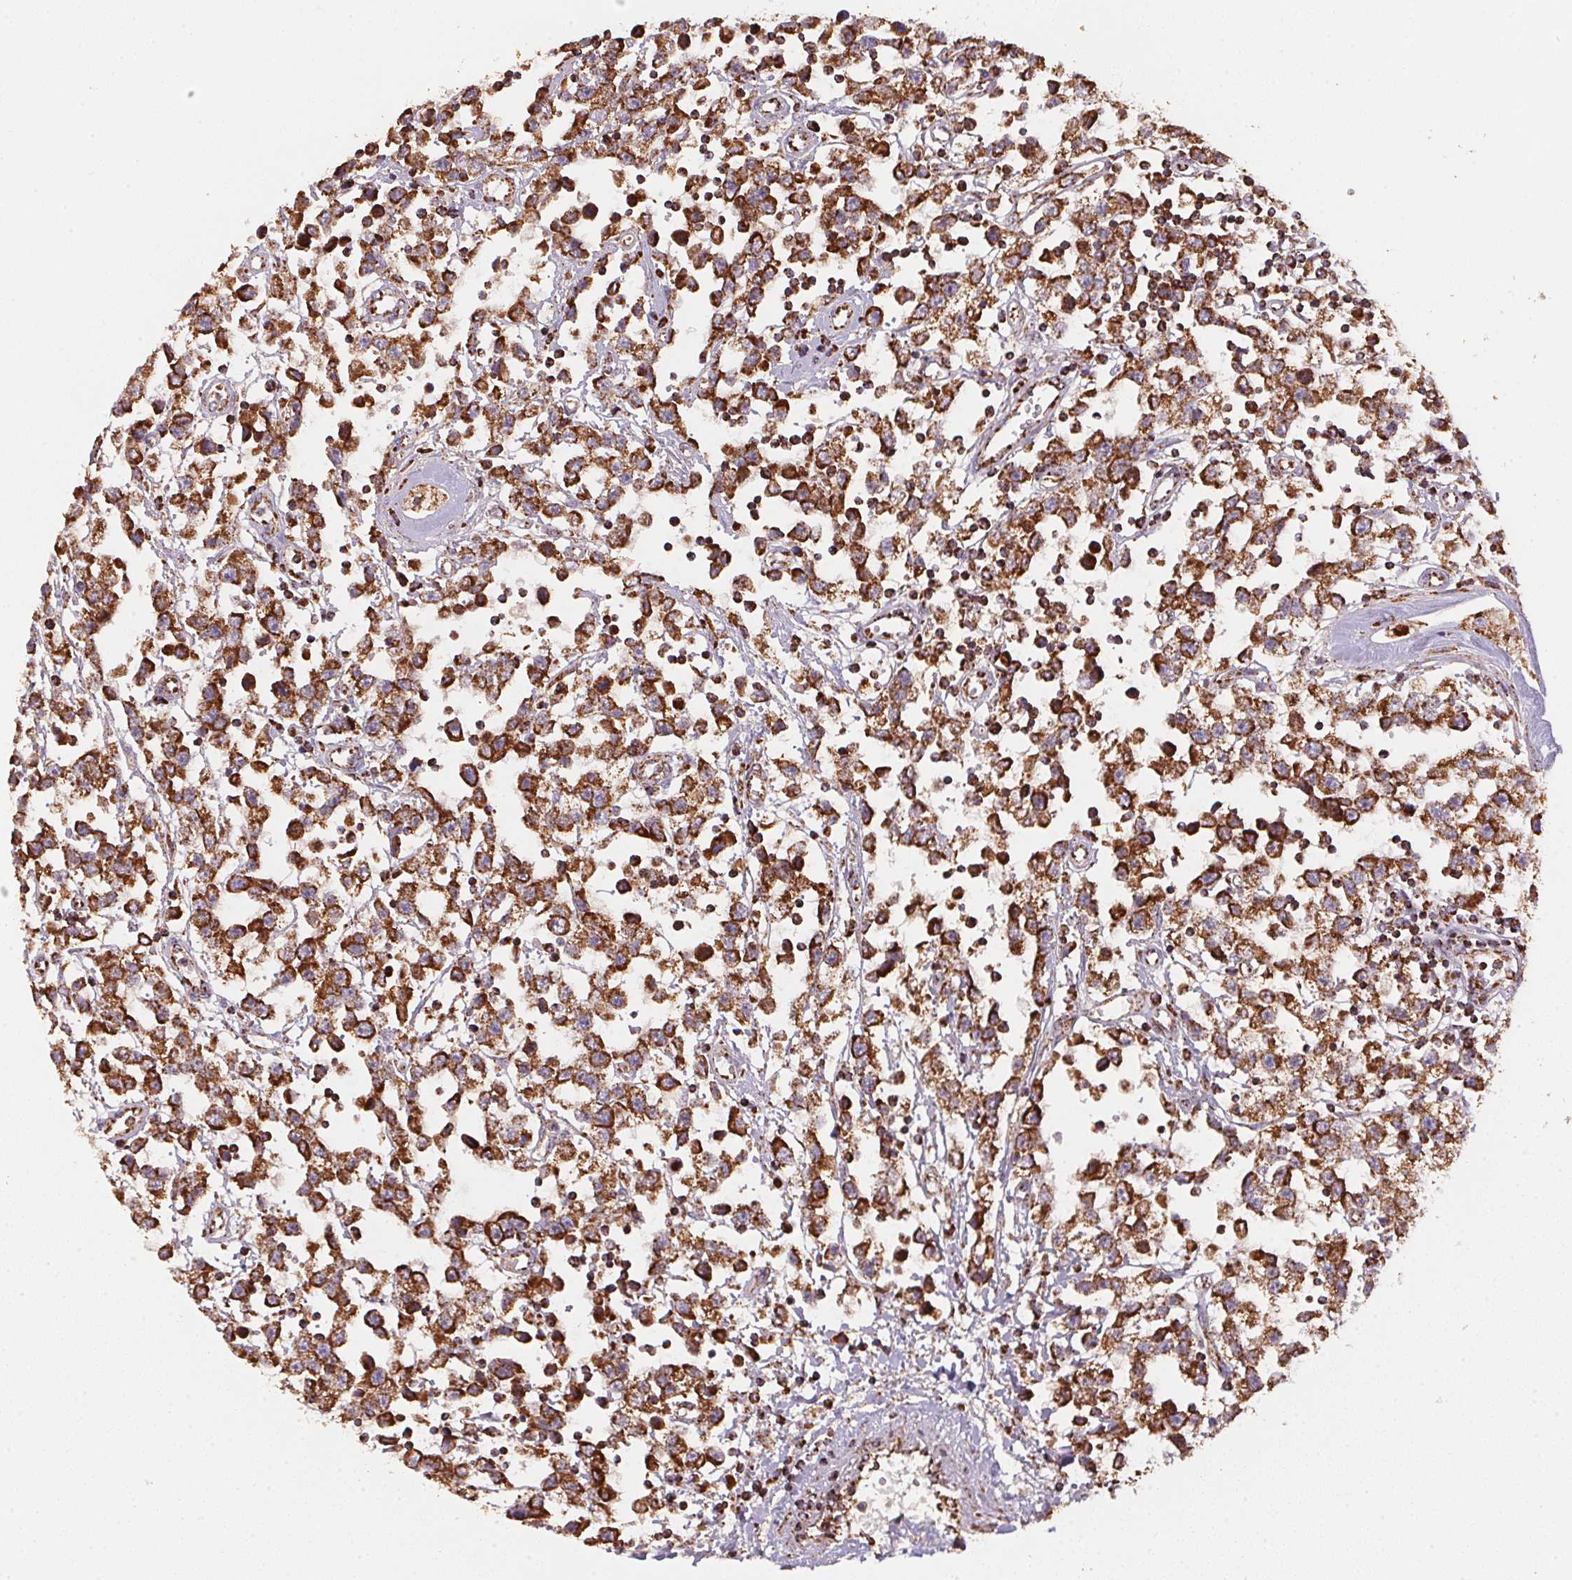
{"staining": {"intensity": "strong", "quantity": ">75%", "location": "cytoplasmic/membranous"}, "tissue": "testis cancer", "cell_type": "Tumor cells", "image_type": "cancer", "snomed": [{"axis": "morphology", "description": "Seminoma, NOS"}, {"axis": "topography", "description": "Testis"}], "caption": "IHC of human testis seminoma shows high levels of strong cytoplasmic/membranous positivity in about >75% of tumor cells.", "gene": "NDUFS2", "patient": {"sex": "male", "age": 34}}